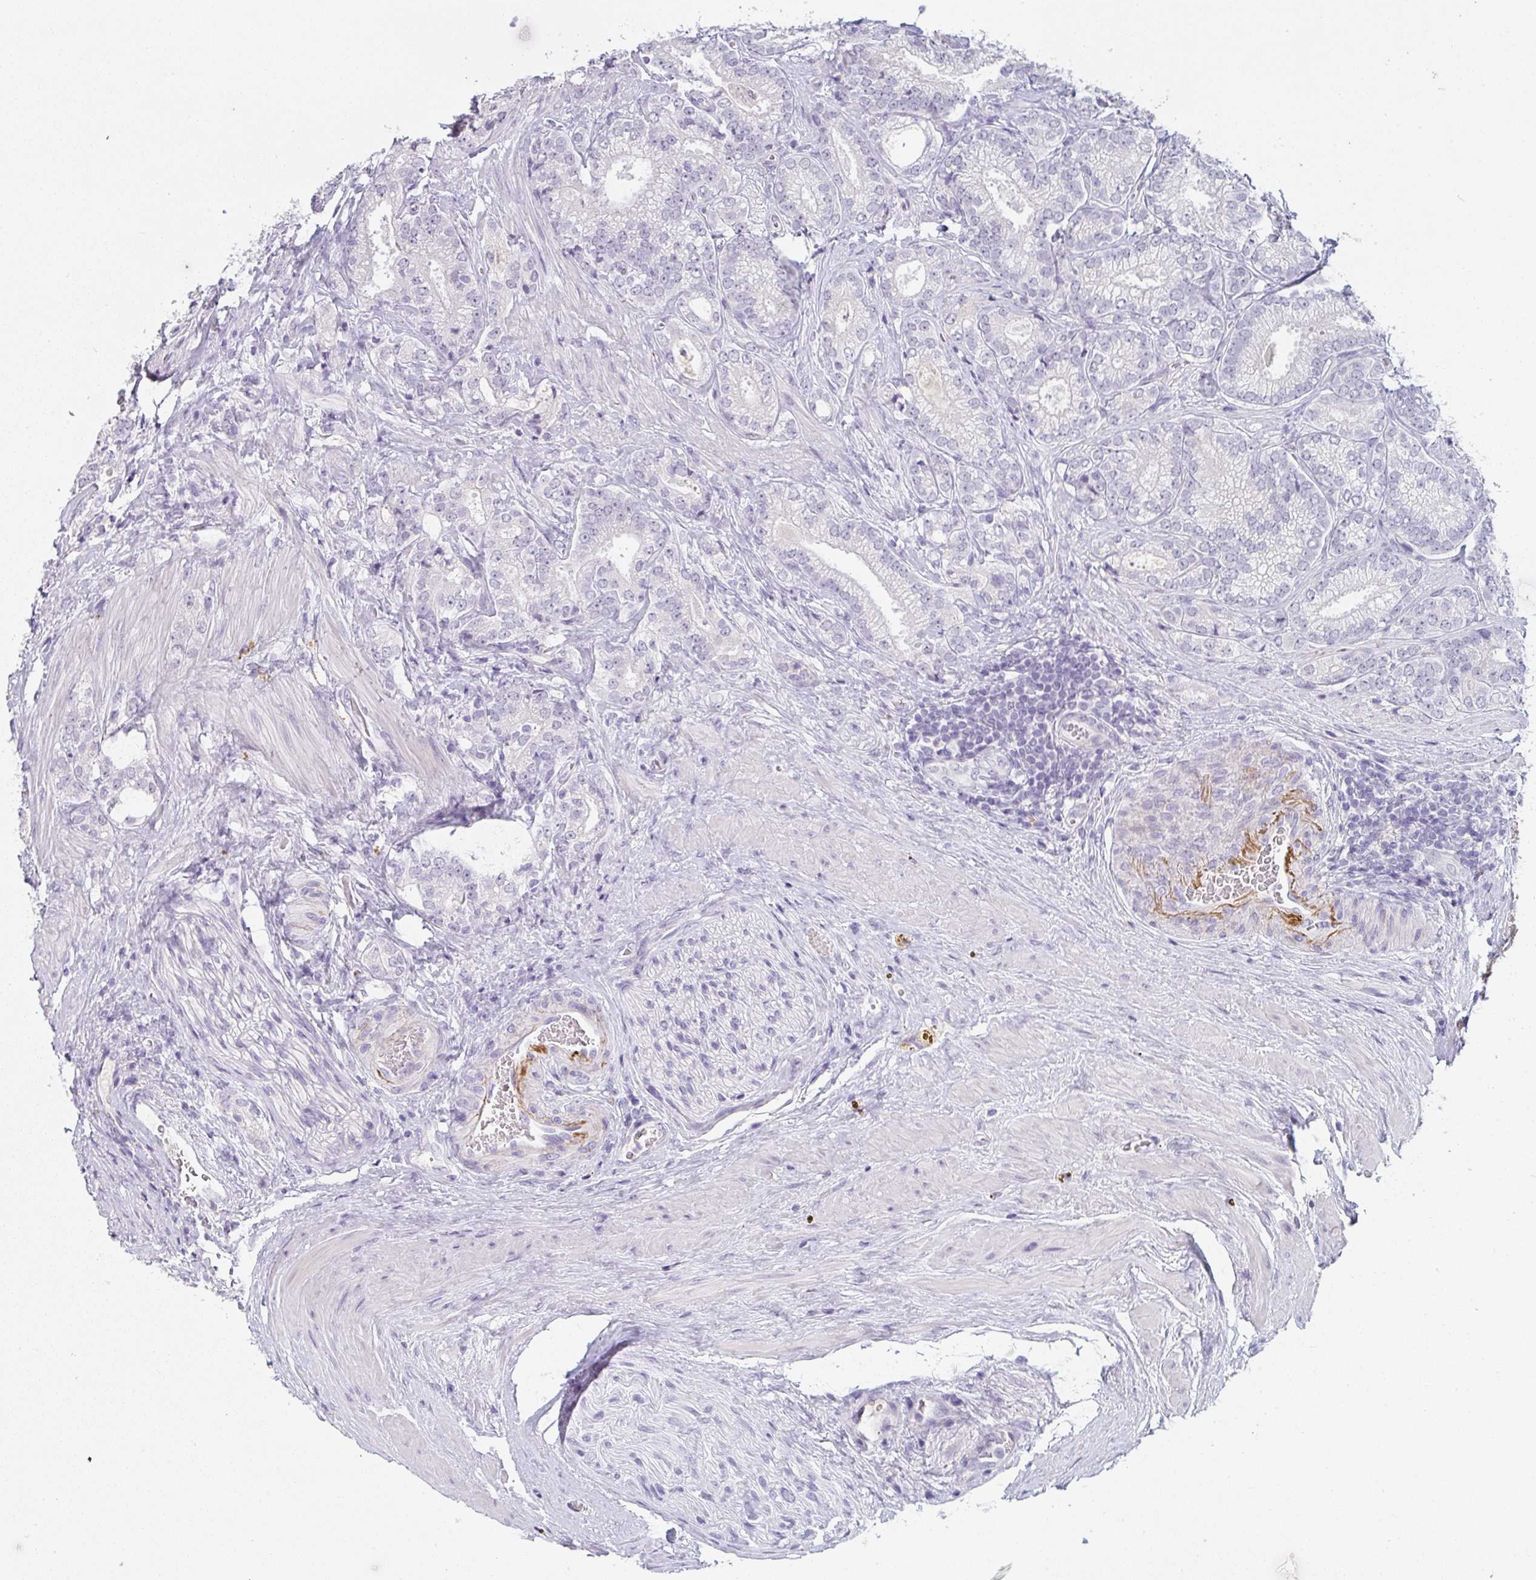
{"staining": {"intensity": "negative", "quantity": "none", "location": "none"}, "tissue": "prostate cancer", "cell_type": "Tumor cells", "image_type": "cancer", "snomed": [{"axis": "morphology", "description": "Adenocarcinoma, Low grade"}, {"axis": "topography", "description": "Prostate"}], "caption": "Immunohistochemistry (IHC) of prostate adenocarcinoma (low-grade) demonstrates no staining in tumor cells. Nuclei are stained in blue.", "gene": "C1QTNF8", "patient": {"sex": "male", "age": 63}}